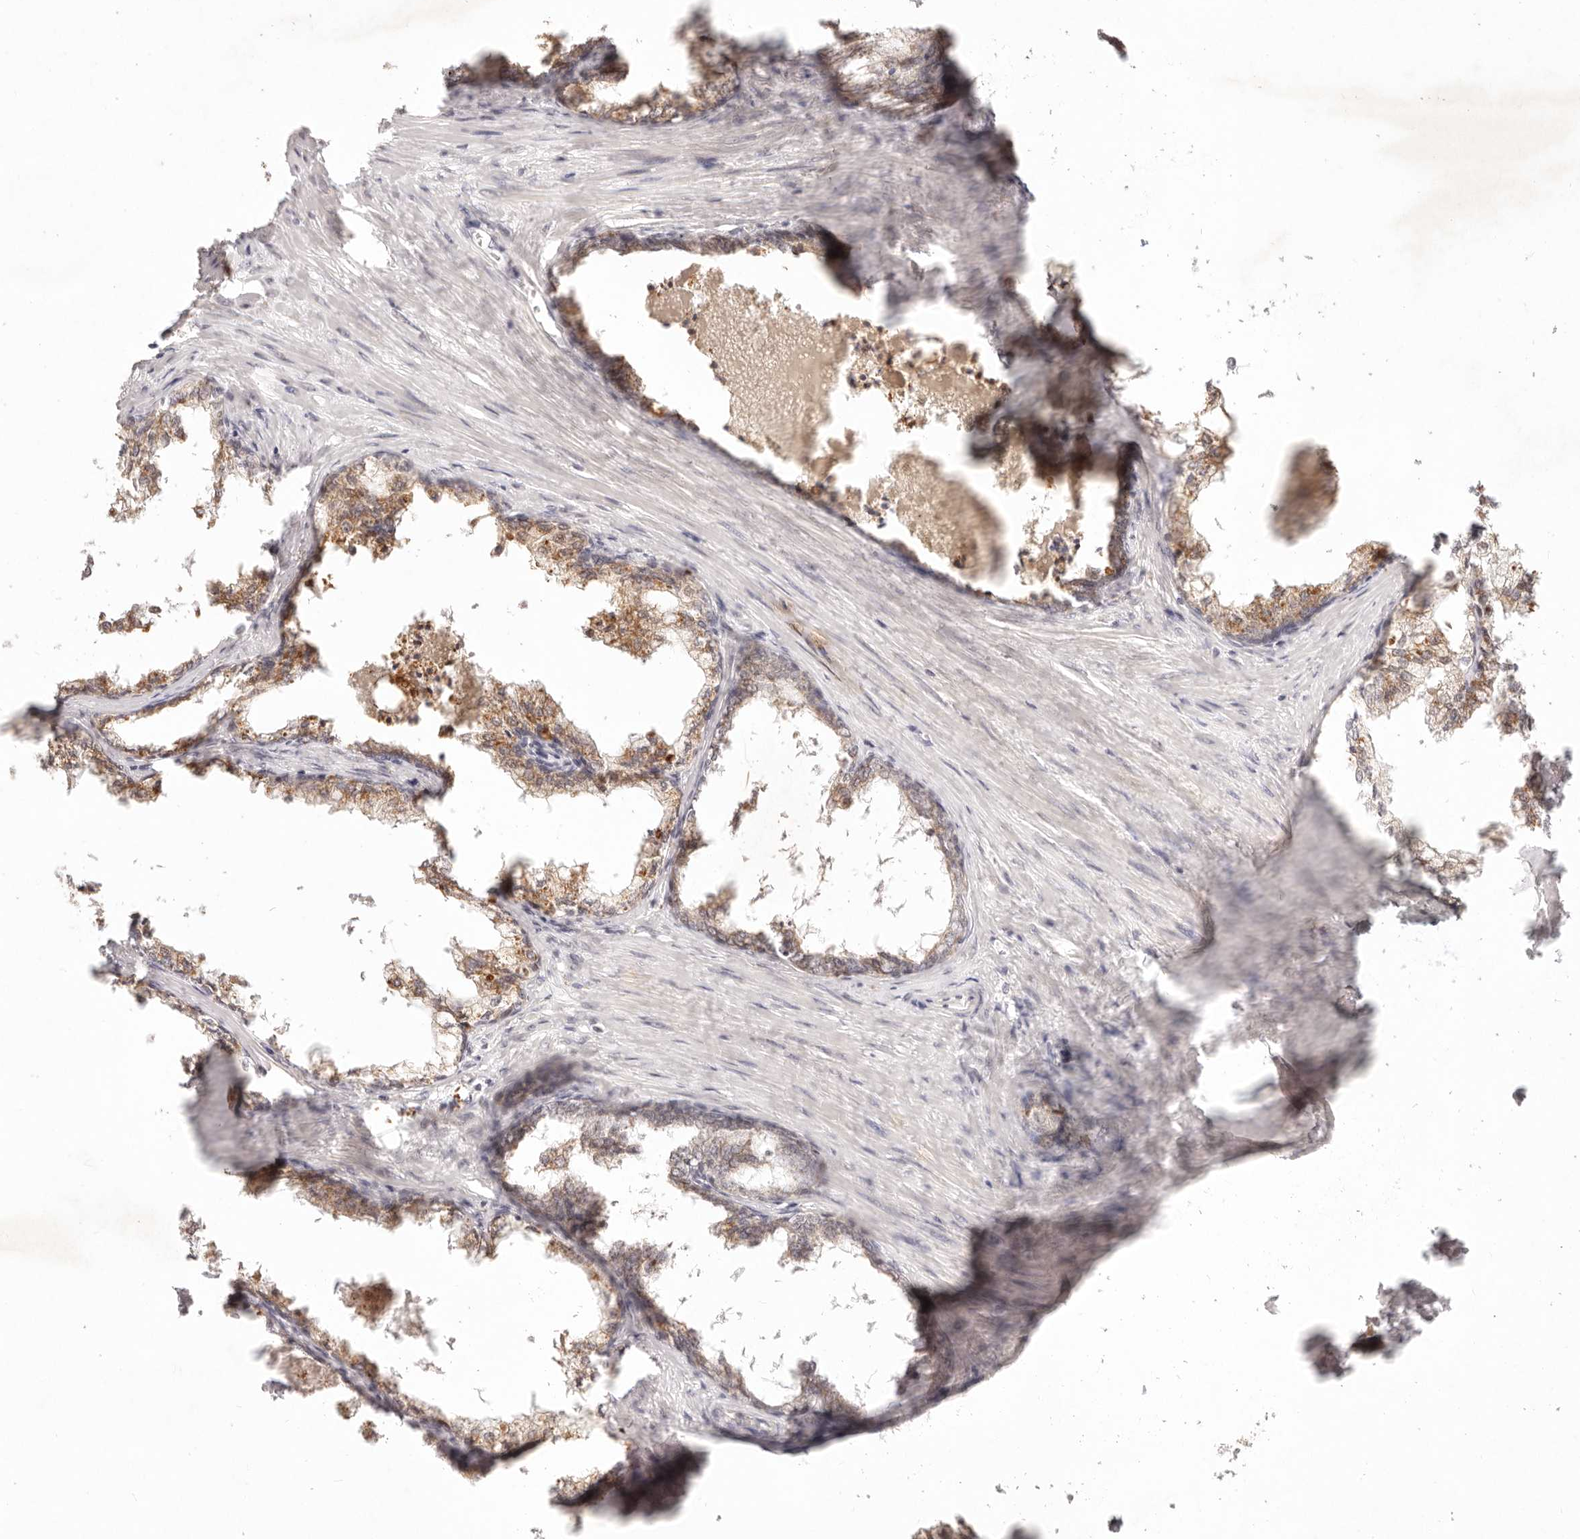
{"staining": {"intensity": "moderate", "quantity": ">75%", "location": "cytoplasmic/membranous"}, "tissue": "prostate cancer", "cell_type": "Tumor cells", "image_type": "cancer", "snomed": [{"axis": "morphology", "description": "Adenocarcinoma, High grade"}, {"axis": "topography", "description": "Prostate"}], "caption": "Protein positivity by immunohistochemistry (IHC) reveals moderate cytoplasmic/membranous positivity in approximately >75% of tumor cells in prostate cancer. Nuclei are stained in blue.", "gene": "C1orf127", "patient": {"sex": "male", "age": 58}}